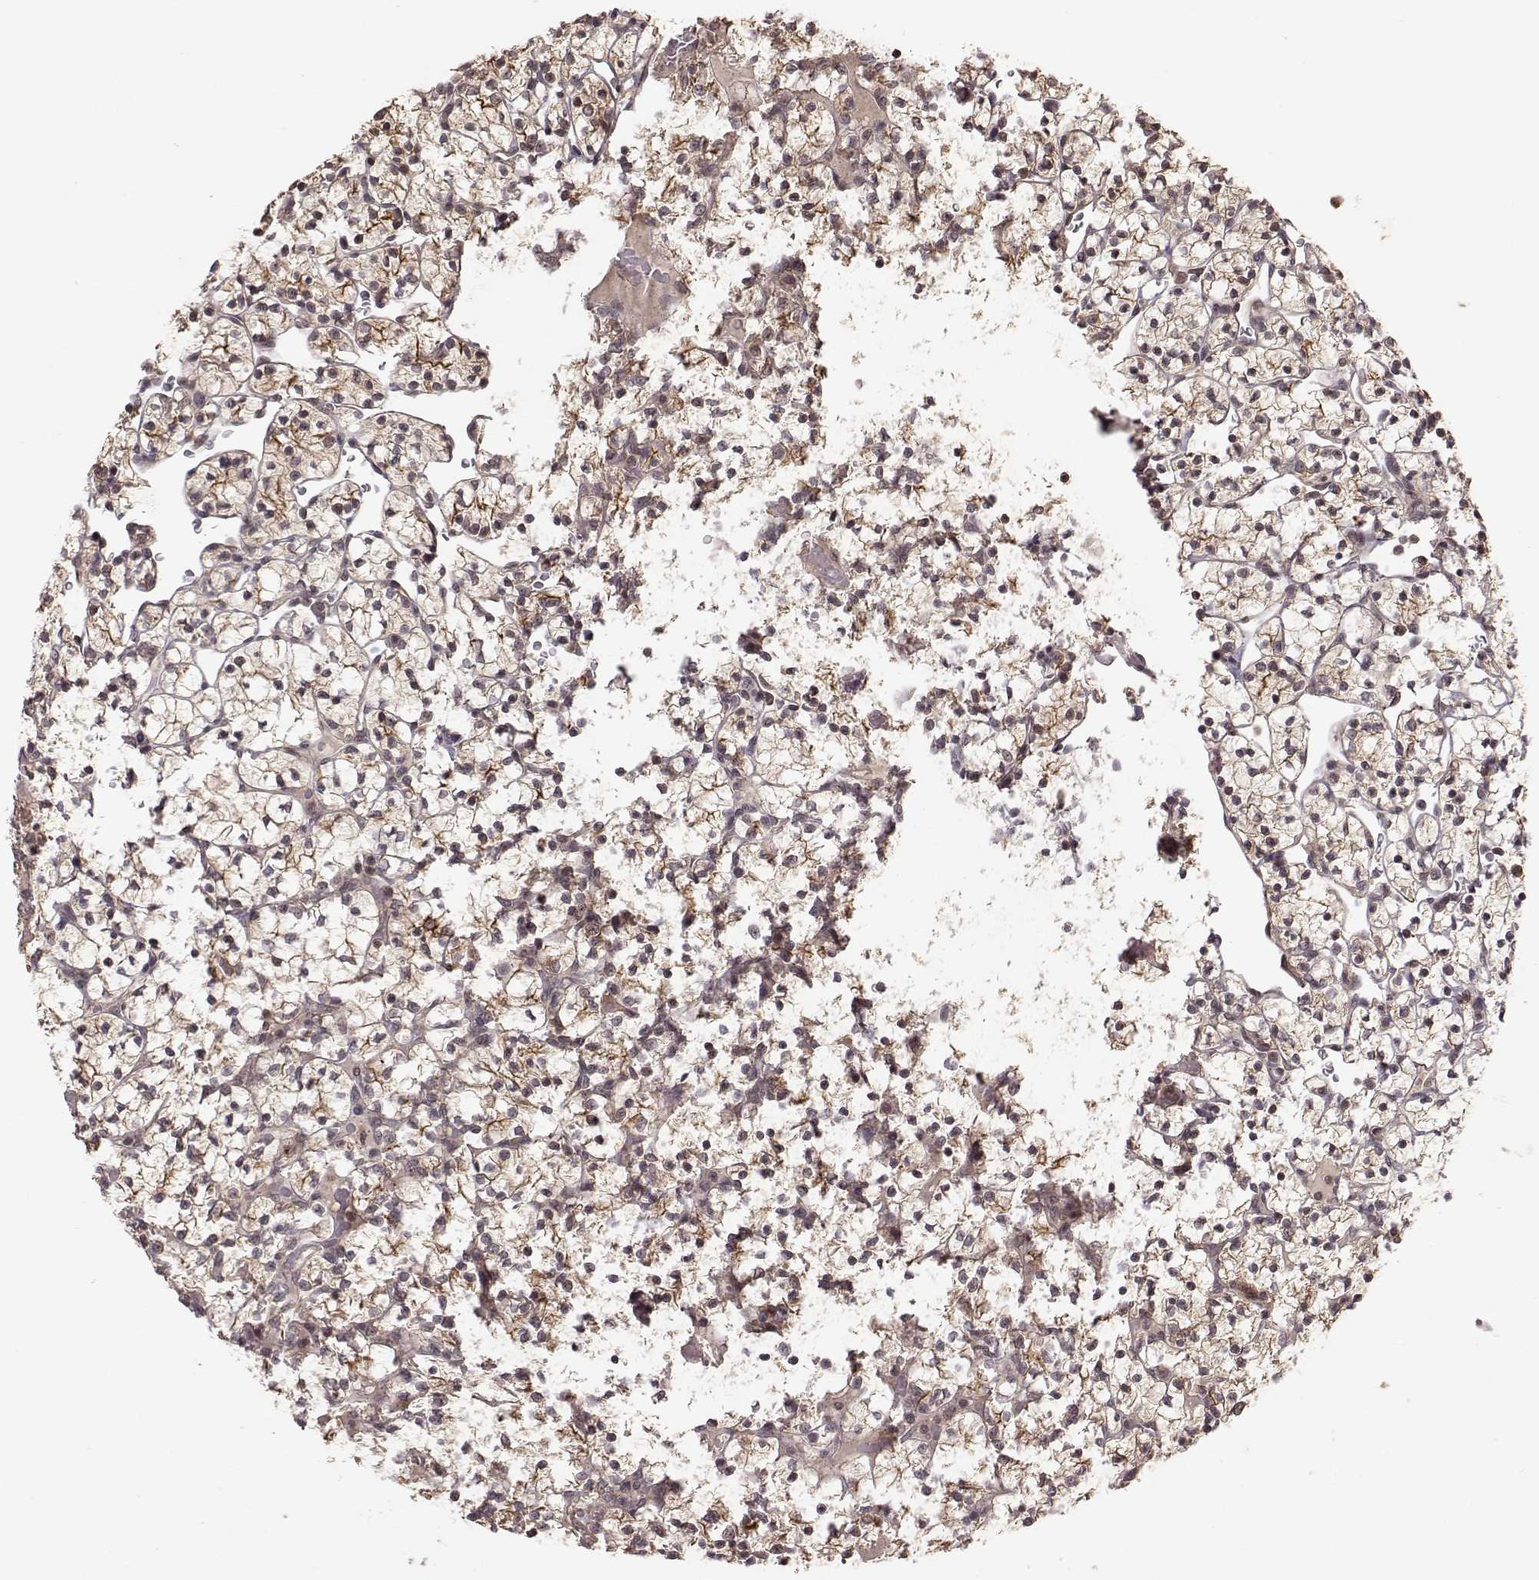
{"staining": {"intensity": "moderate", "quantity": ">75%", "location": "cytoplasmic/membranous"}, "tissue": "renal cancer", "cell_type": "Tumor cells", "image_type": "cancer", "snomed": [{"axis": "morphology", "description": "Adenocarcinoma, NOS"}, {"axis": "topography", "description": "Kidney"}], "caption": "Renal cancer stained with a brown dye exhibits moderate cytoplasmic/membranous positive staining in about >75% of tumor cells.", "gene": "PLEKHG3", "patient": {"sex": "female", "age": 89}}